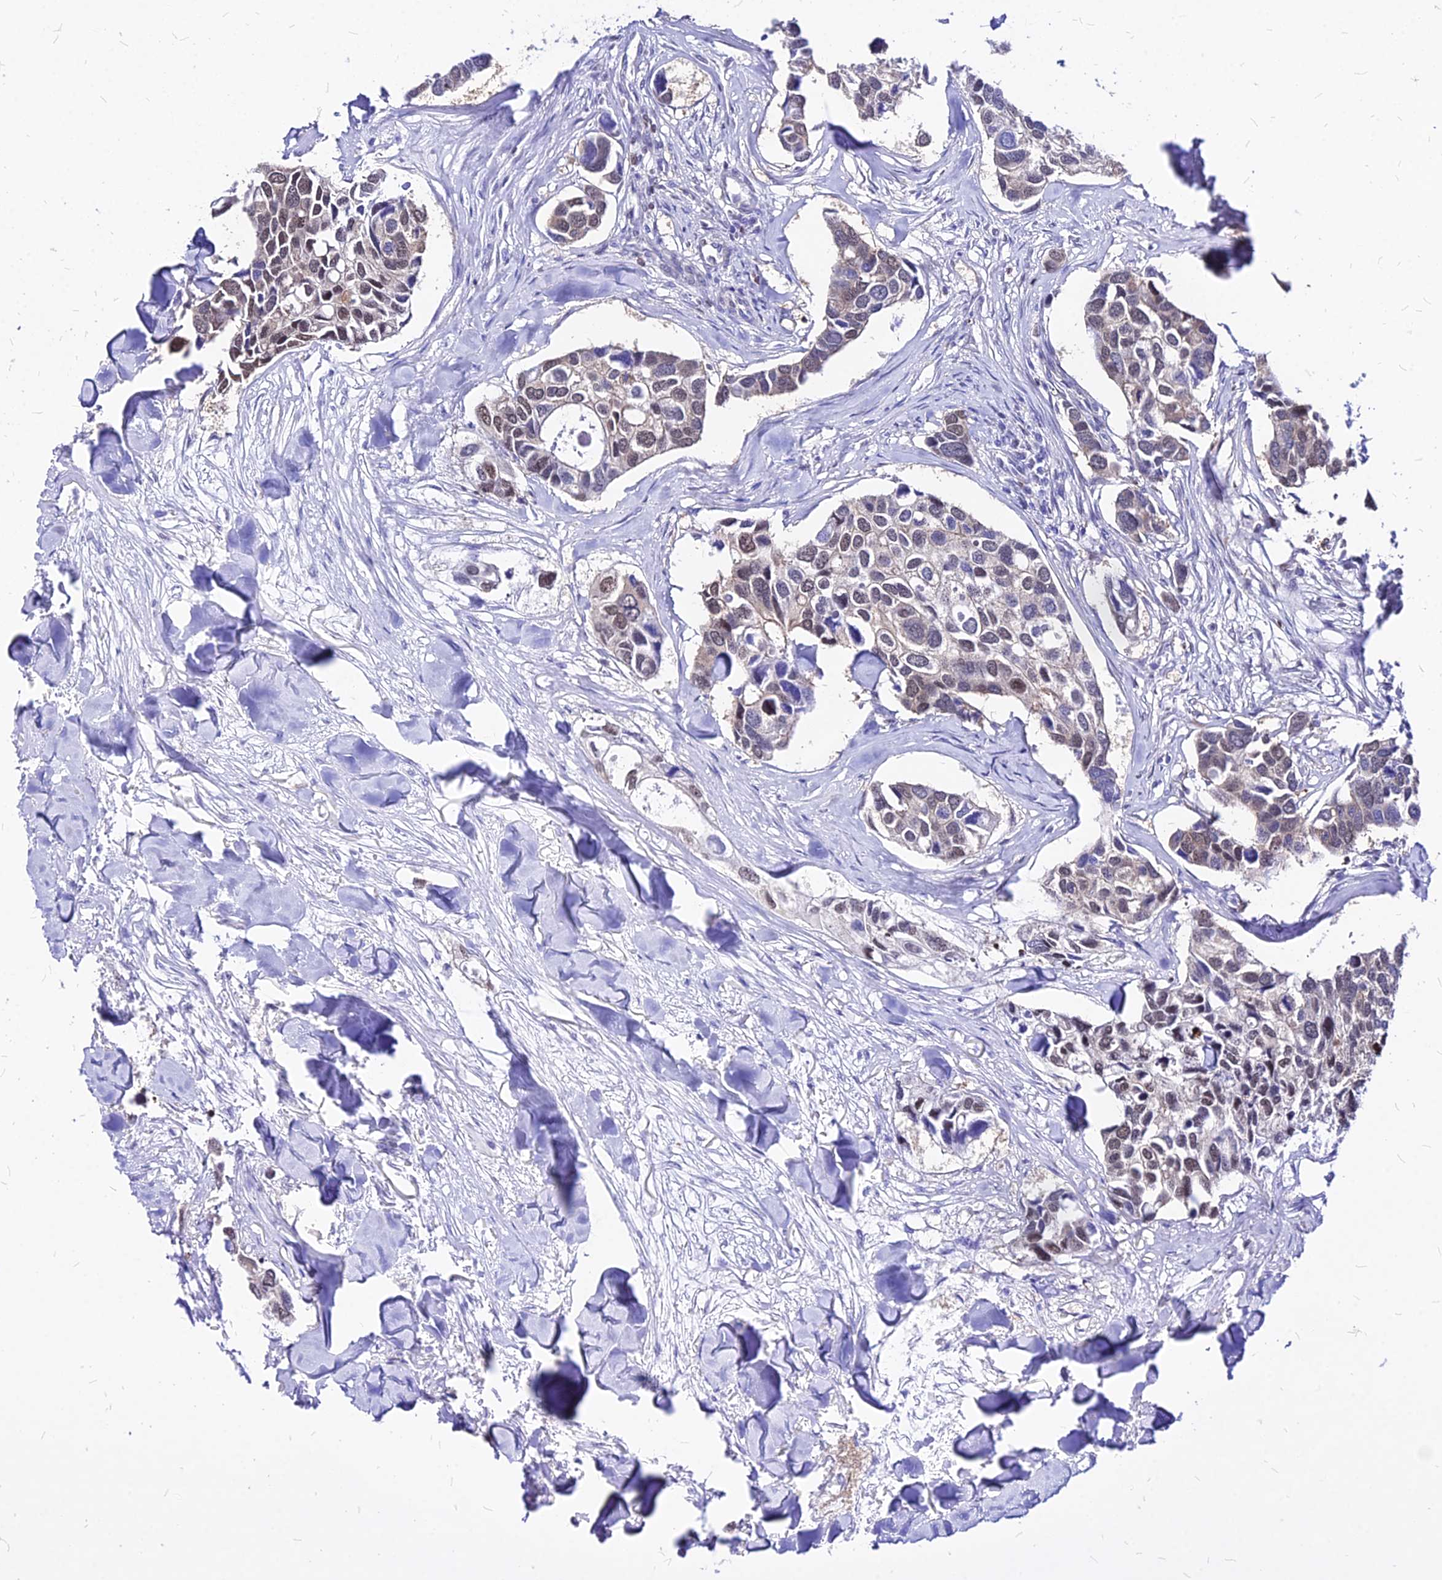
{"staining": {"intensity": "weak", "quantity": "<25%", "location": "nuclear"}, "tissue": "breast cancer", "cell_type": "Tumor cells", "image_type": "cancer", "snomed": [{"axis": "morphology", "description": "Duct carcinoma"}, {"axis": "topography", "description": "Breast"}], "caption": "The IHC histopathology image has no significant positivity in tumor cells of breast invasive ductal carcinoma tissue. (DAB (3,3'-diaminobenzidine) IHC, high magnification).", "gene": "PAXX", "patient": {"sex": "female", "age": 83}}